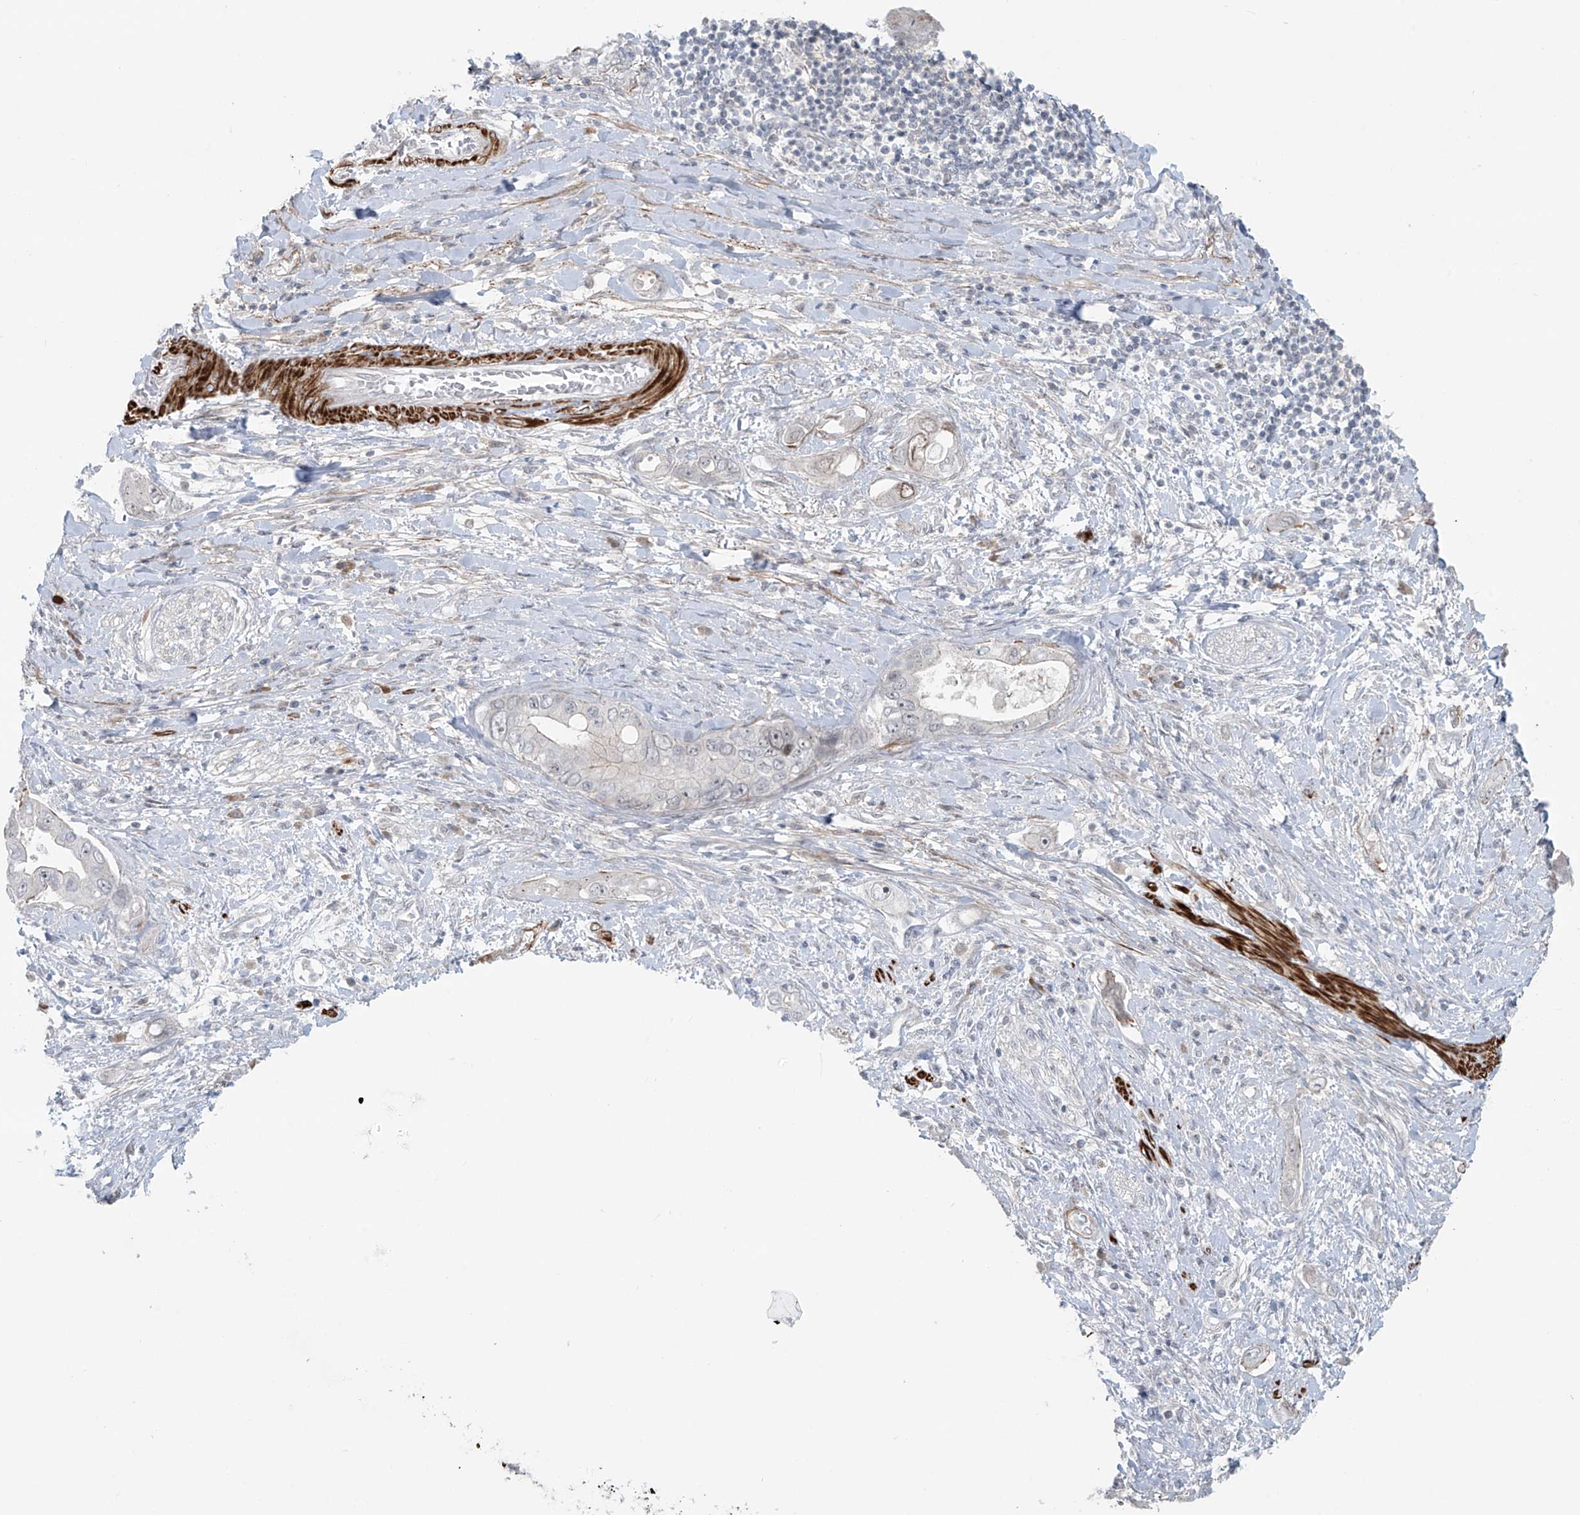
{"staining": {"intensity": "negative", "quantity": "none", "location": "none"}, "tissue": "pancreatic cancer", "cell_type": "Tumor cells", "image_type": "cancer", "snomed": [{"axis": "morphology", "description": "Inflammation, NOS"}, {"axis": "morphology", "description": "Adenocarcinoma, NOS"}, {"axis": "topography", "description": "Pancreas"}], "caption": "Image shows no protein staining in tumor cells of pancreatic adenocarcinoma tissue.", "gene": "RASGEF1A", "patient": {"sex": "female", "age": 56}}